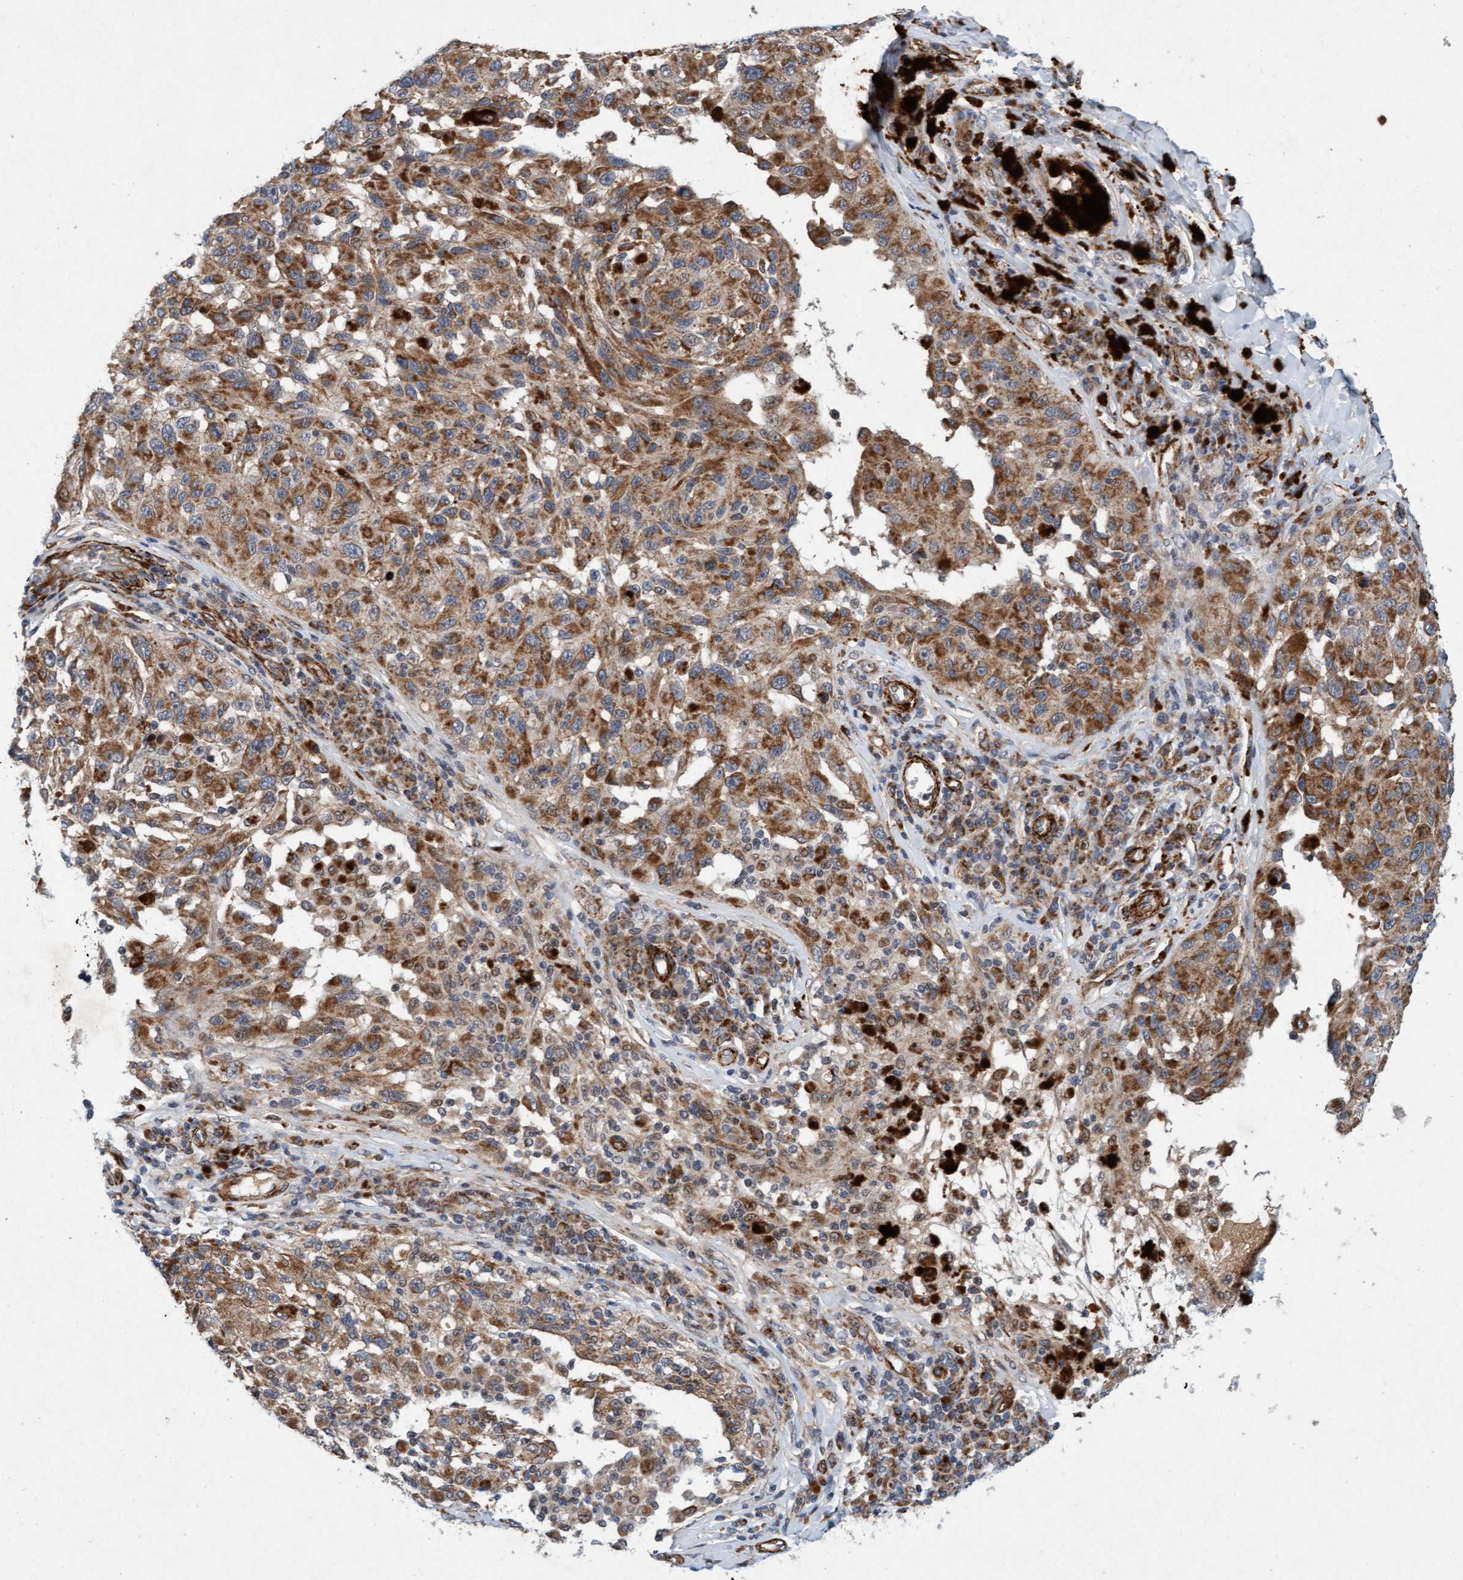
{"staining": {"intensity": "moderate", "quantity": ">75%", "location": "cytoplasmic/membranous"}, "tissue": "melanoma", "cell_type": "Tumor cells", "image_type": "cancer", "snomed": [{"axis": "morphology", "description": "Malignant melanoma, NOS"}, {"axis": "topography", "description": "Skin"}], "caption": "Immunohistochemical staining of human melanoma reveals medium levels of moderate cytoplasmic/membranous protein staining in approximately >75% of tumor cells.", "gene": "TMEM70", "patient": {"sex": "female", "age": 73}}